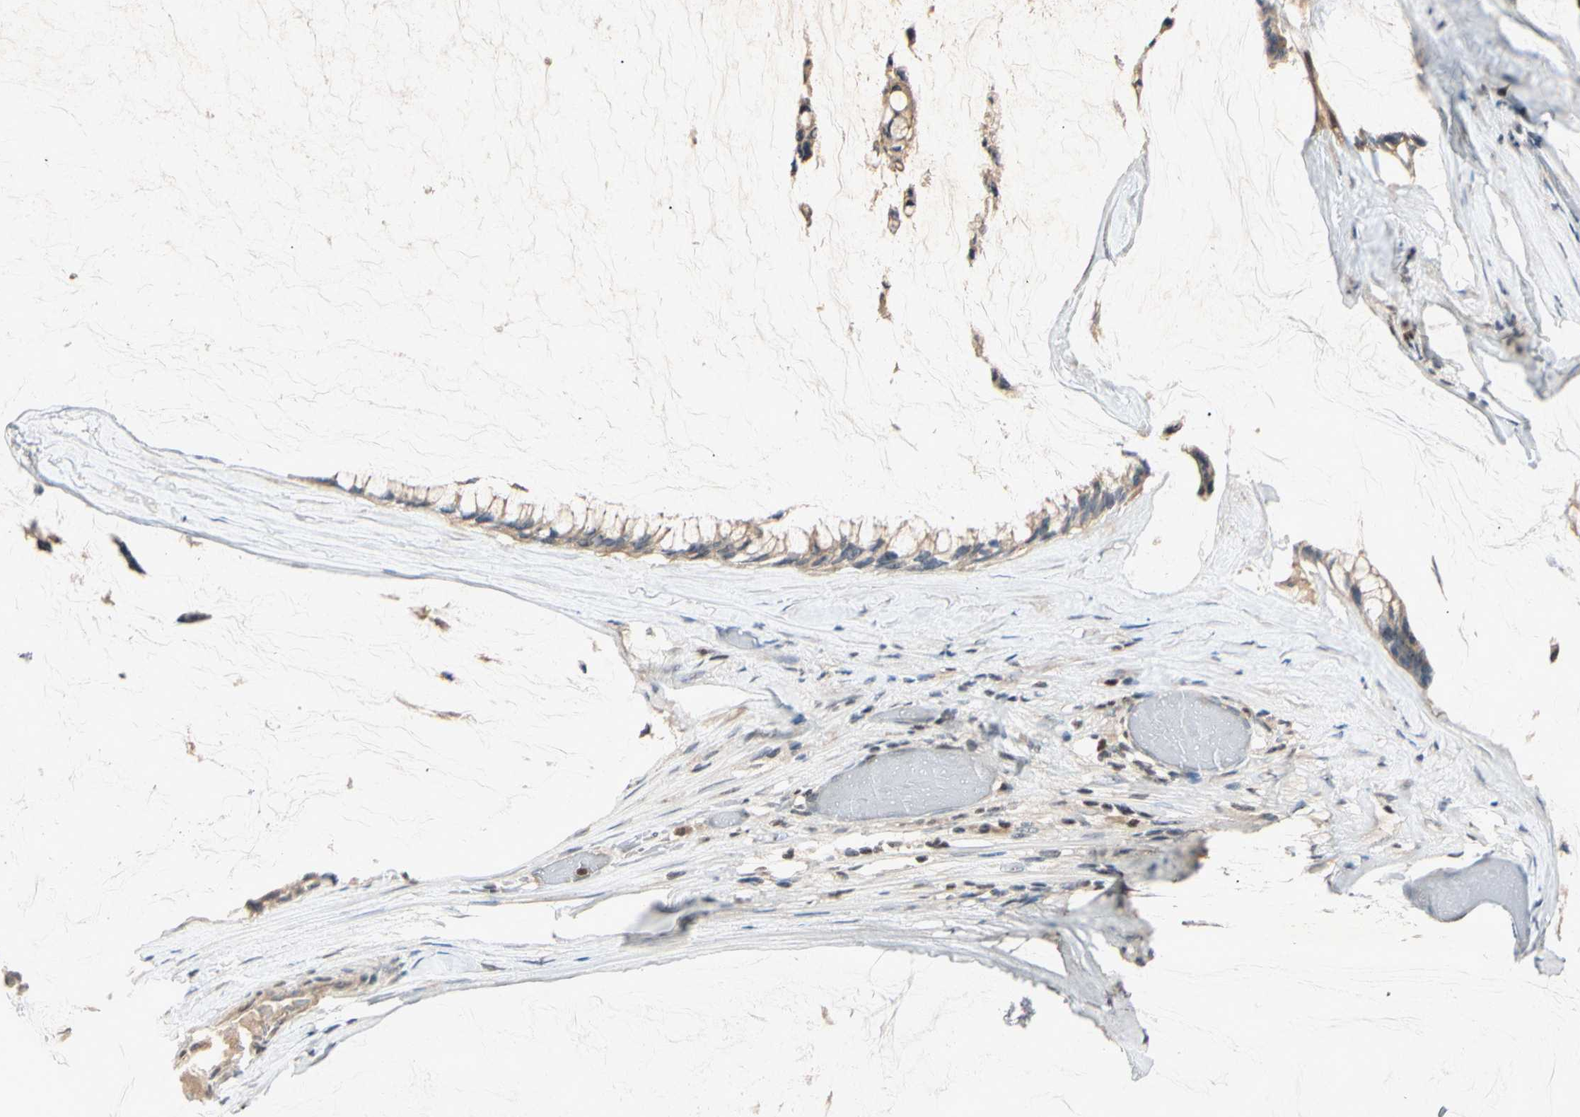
{"staining": {"intensity": "weak", "quantity": ">75%", "location": "cytoplasmic/membranous"}, "tissue": "ovarian cancer", "cell_type": "Tumor cells", "image_type": "cancer", "snomed": [{"axis": "morphology", "description": "Cystadenocarcinoma, mucinous, NOS"}, {"axis": "topography", "description": "Ovary"}], "caption": "A low amount of weak cytoplasmic/membranous positivity is present in approximately >75% of tumor cells in ovarian cancer (mucinous cystadenocarcinoma) tissue.", "gene": "NFYA", "patient": {"sex": "female", "age": 39}}